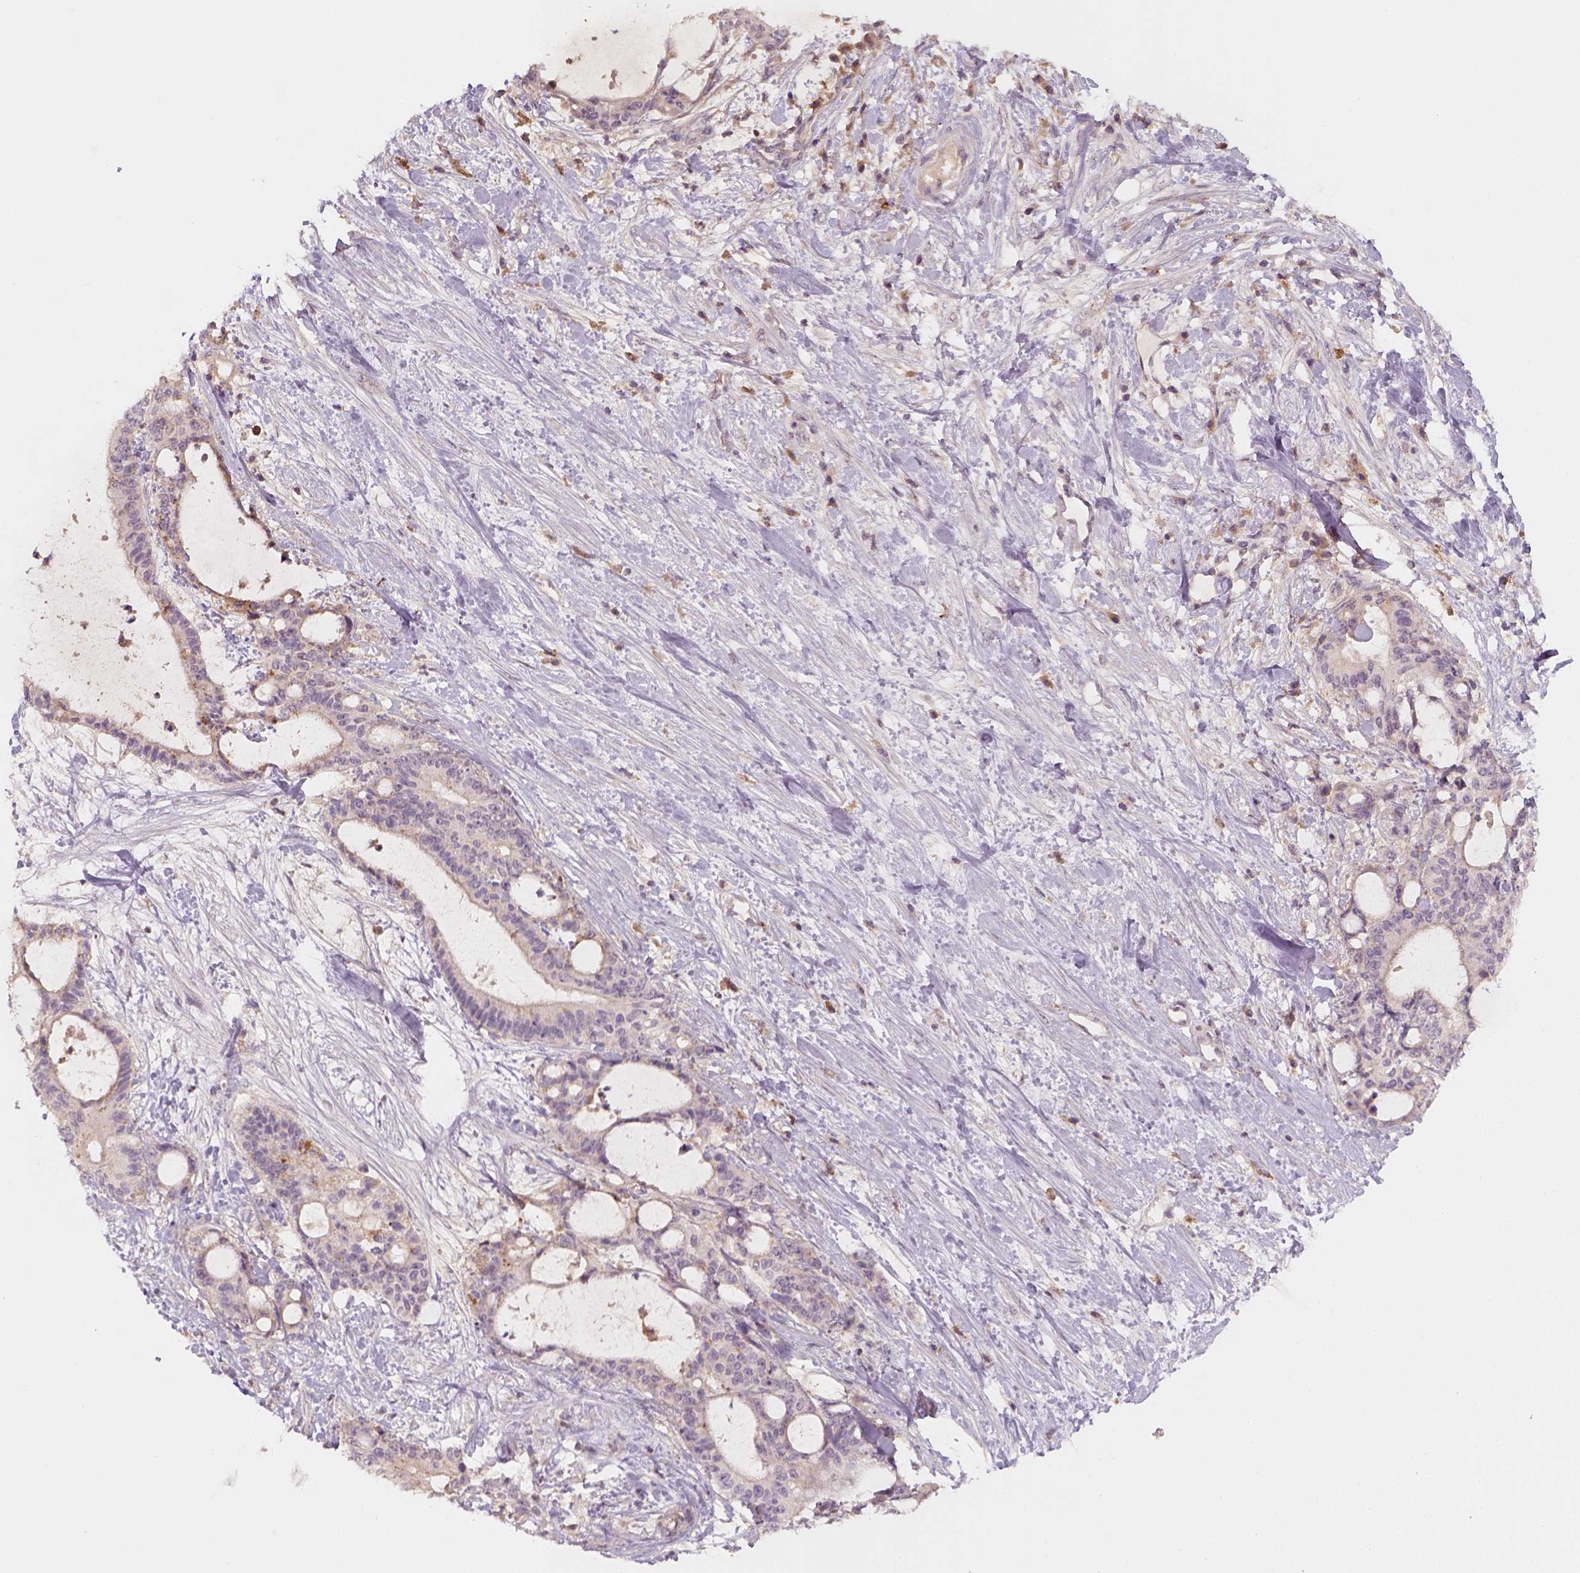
{"staining": {"intensity": "weak", "quantity": "<25%", "location": "cytoplasmic/membranous"}, "tissue": "liver cancer", "cell_type": "Tumor cells", "image_type": "cancer", "snomed": [{"axis": "morphology", "description": "Cholangiocarcinoma"}, {"axis": "topography", "description": "Liver"}], "caption": "A high-resolution image shows immunohistochemistry staining of cholangiocarcinoma (liver), which shows no significant positivity in tumor cells.", "gene": "AQP9", "patient": {"sex": "female", "age": 73}}